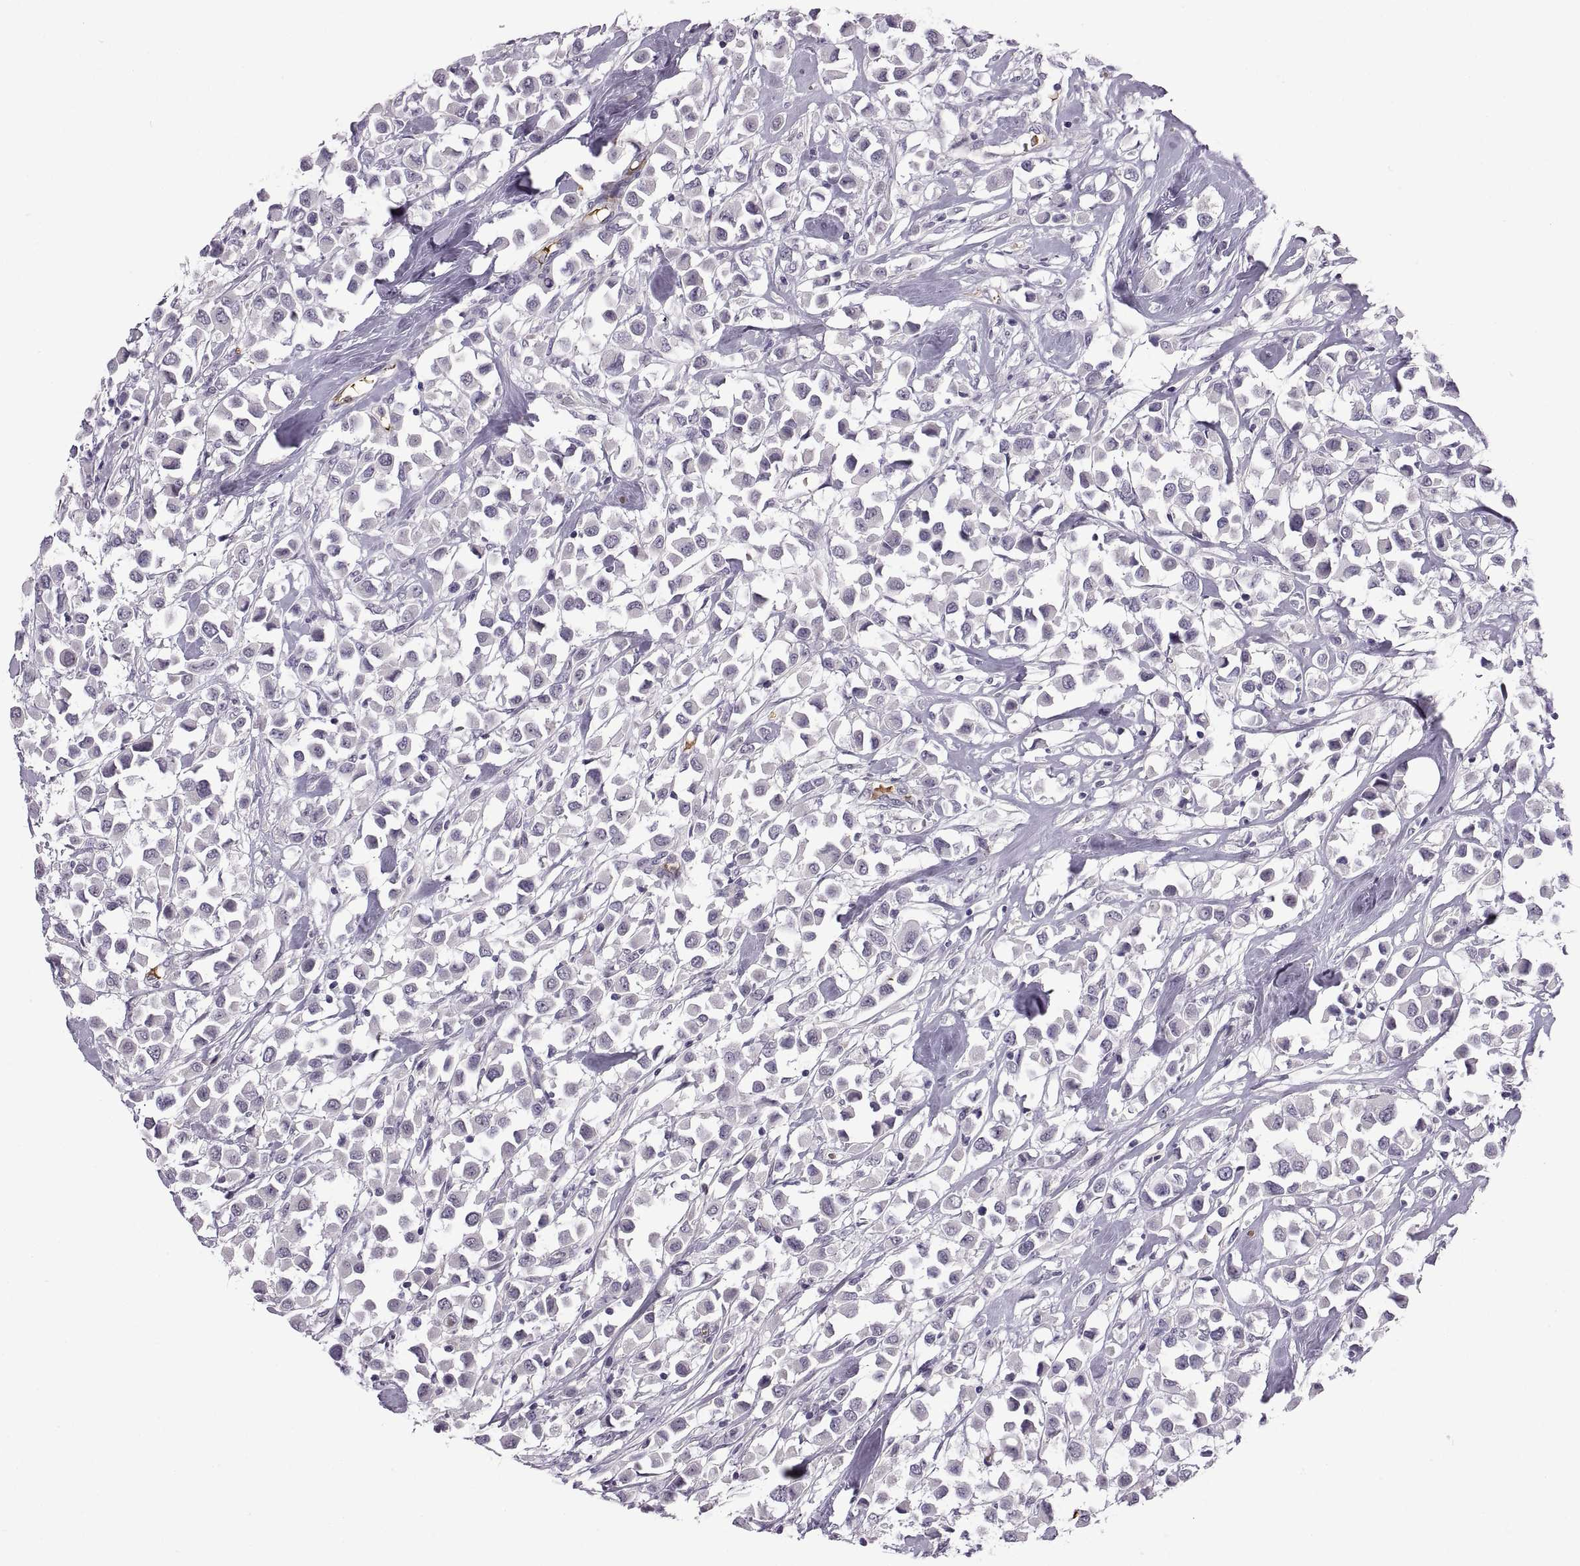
{"staining": {"intensity": "negative", "quantity": "none", "location": "none"}, "tissue": "breast cancer", "cell_type": "Tumor cells", "image_type": "cancer", "snomed": [{"axis": "morphology", "description": "Duct carcinoma"}, {"axis": "topography", "description": "Breast"}], "caption": "DAB (3,3'-diaminobenzidine) immunohistochemical staining of breast invasive ductal carcinoma shows no significant positivity in tumor cells.", "gene": "MEIOC", "patient": {"sex": "female", "age": 61}}